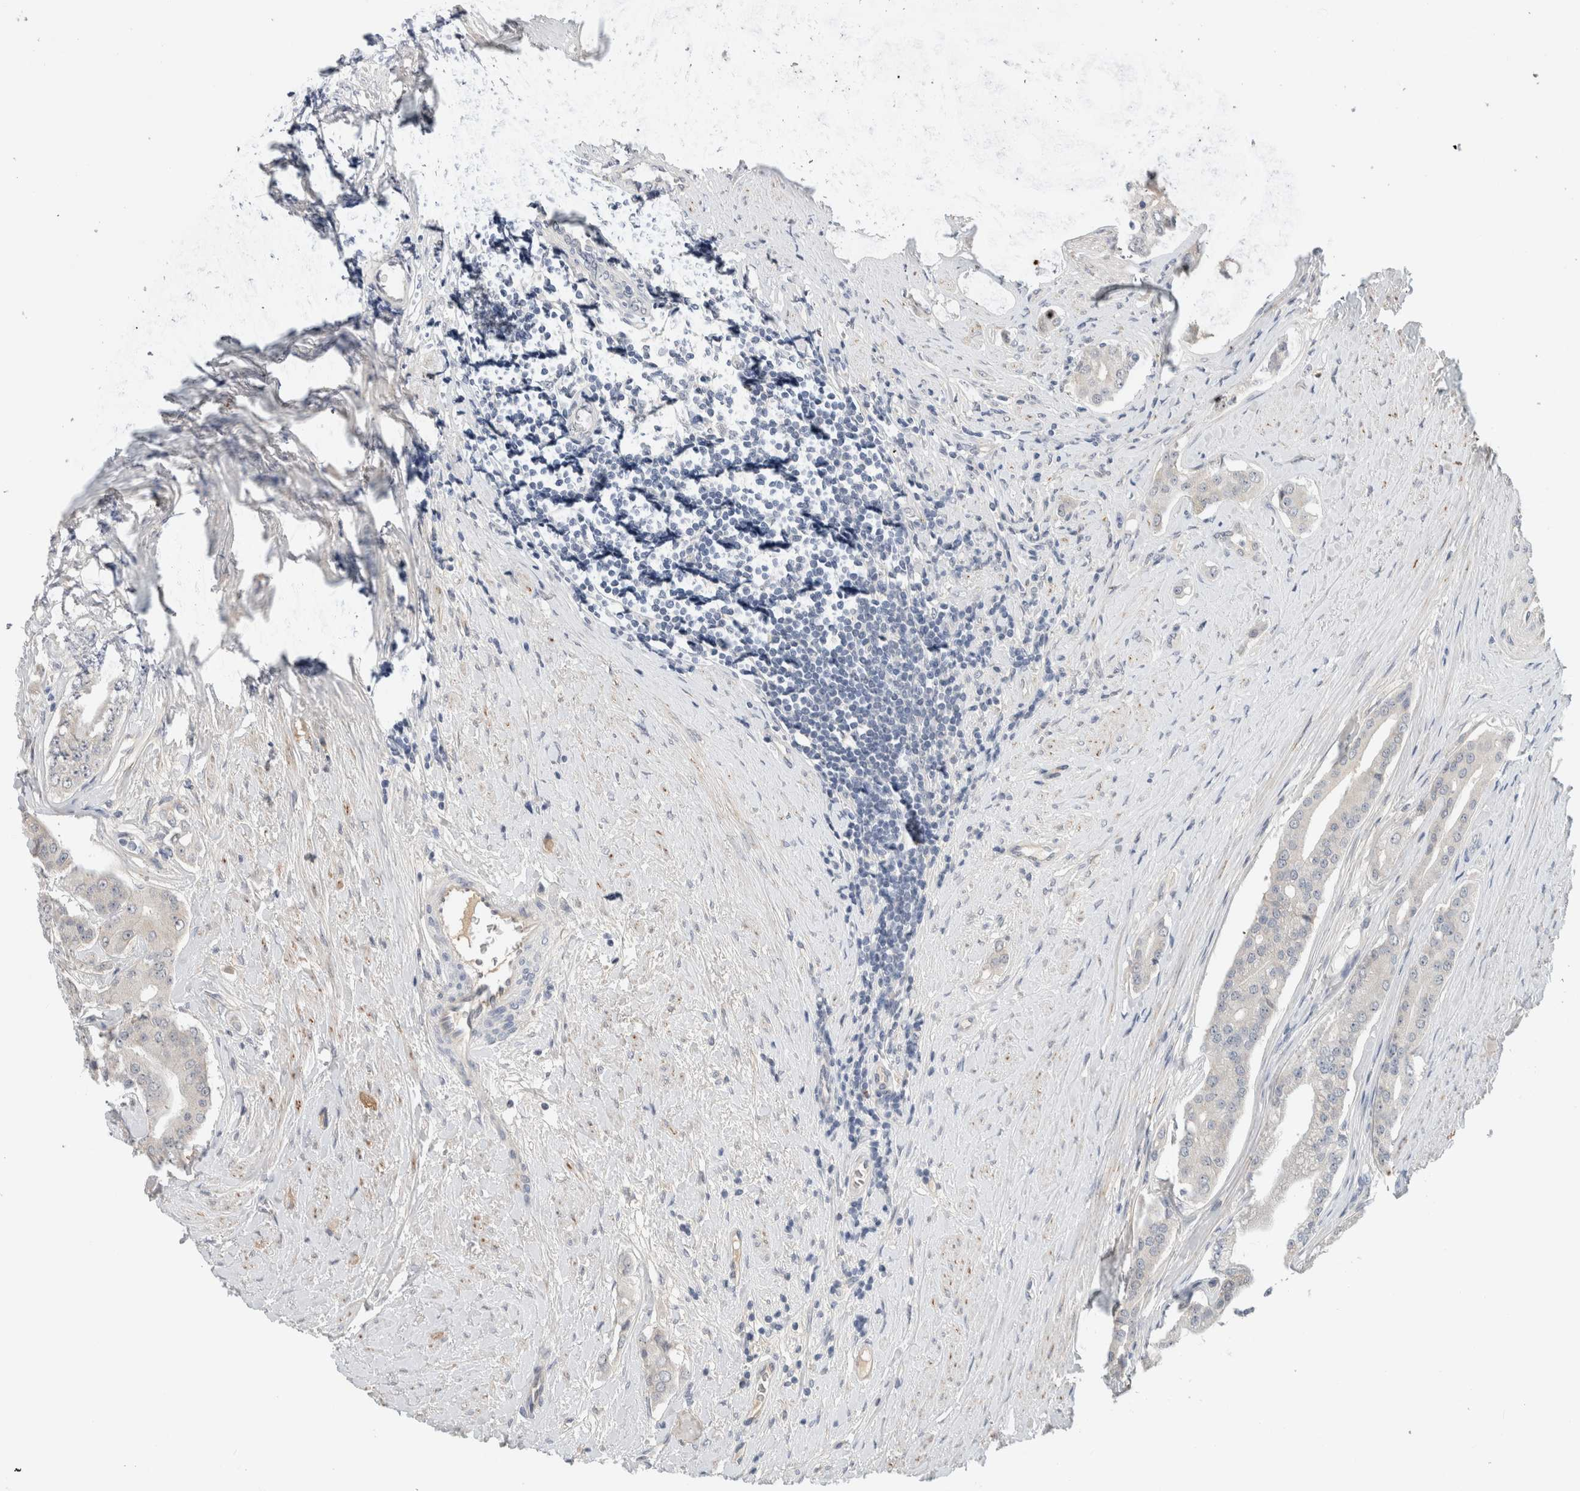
{"staining": {"intensity": "negative", "quantity": "none", "location": "none"}, "tissue": "prostate cancer", "cell_type": "Tumor cells", "image_type": "cancer", "snomed": [{"axis": "morphology", "description": "Adenocarcinoma, High grade"}, {"axis": "topography", "description": "Prostate"}], "caption": "The histopathology image exhibits no significant staining in tumor cells of prostate cancer.", "gene": "HCN3", "patient": {"sex": "male", "age": 71}}